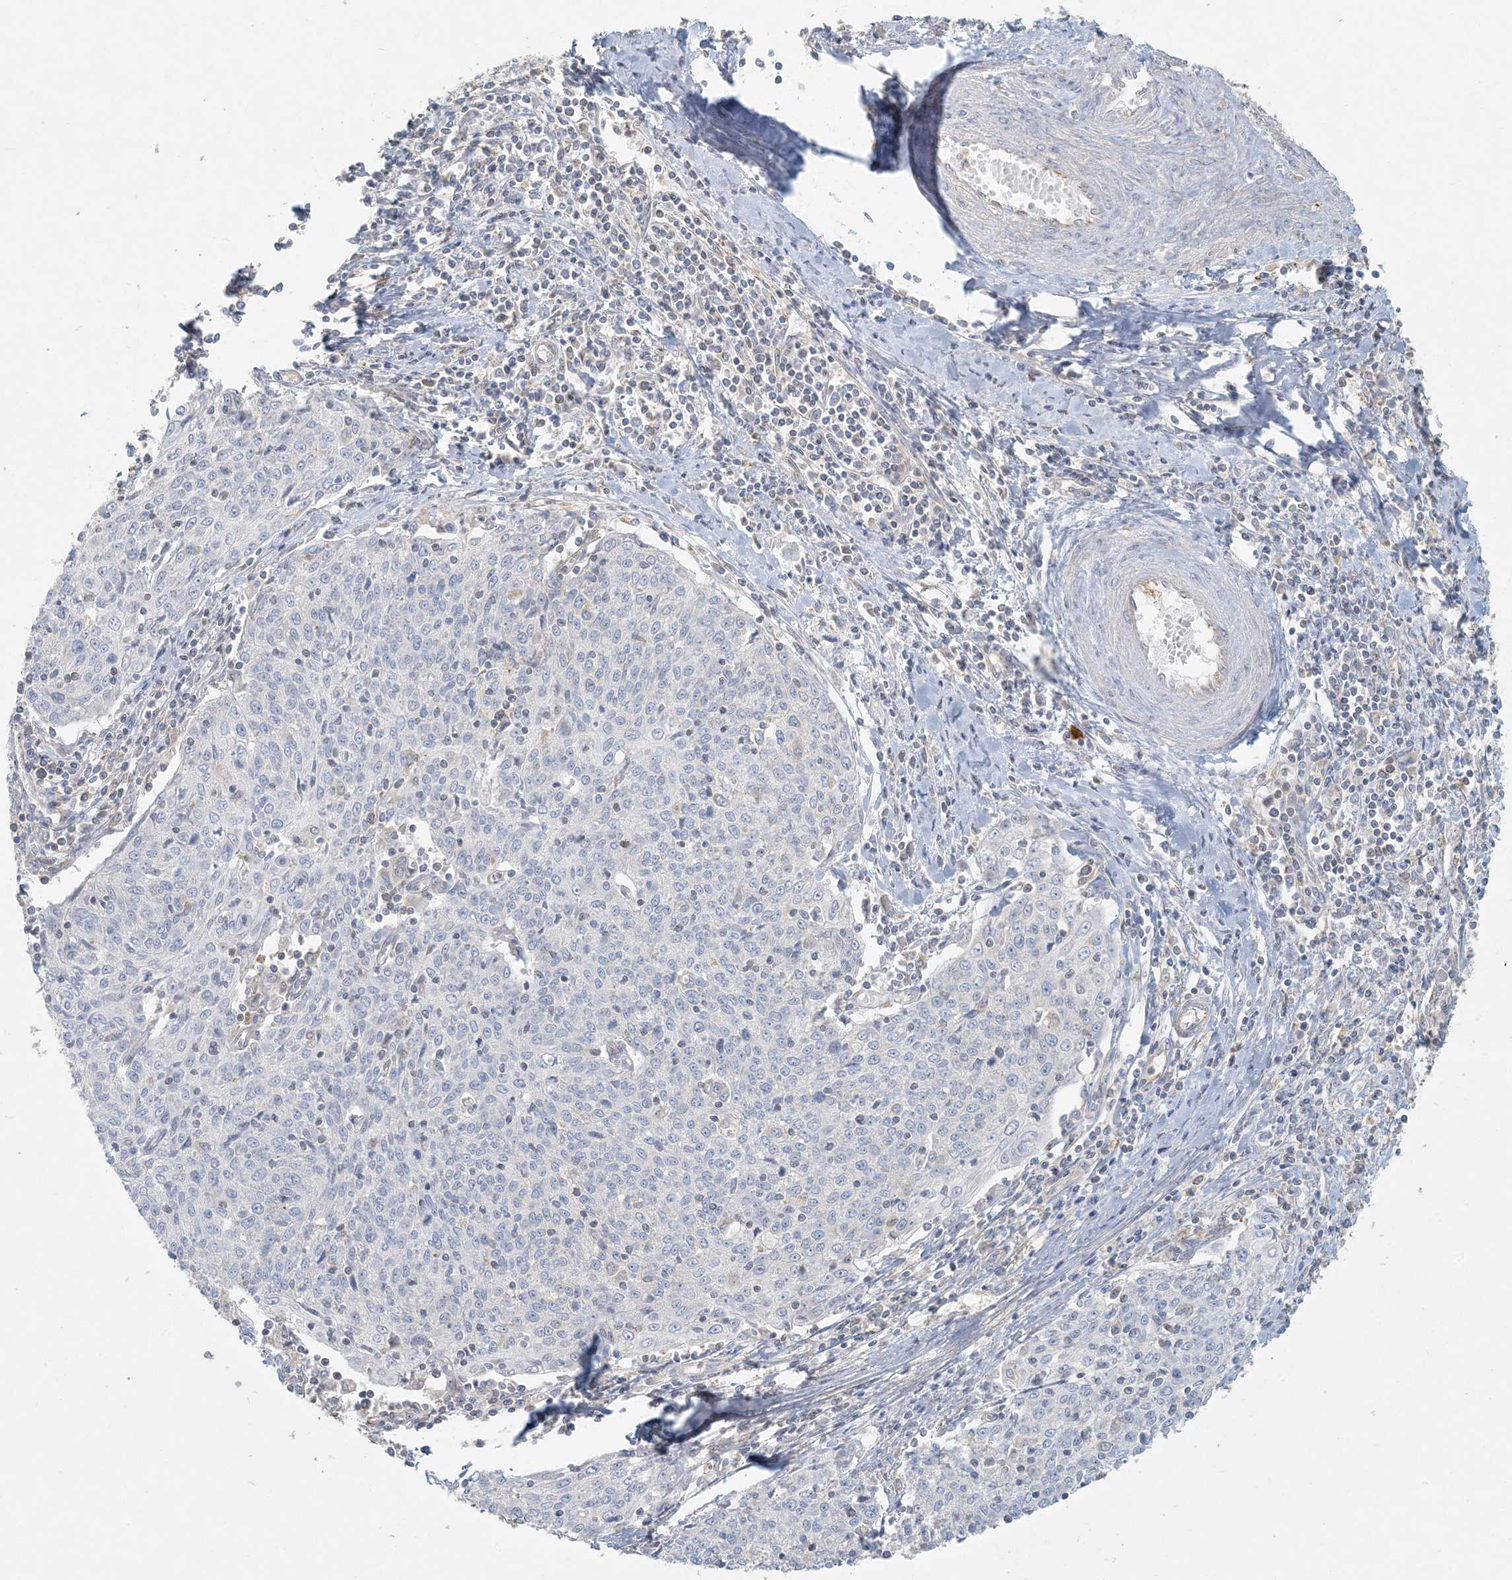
{"staining": {"intensity": "negative", "quantity": "none", "location": "none"}, "tissue": "cervical cancer", "cell_type": "Tumor cells", "image_type": "cancer", "snomed": [{"axis": "morphology", "description": "Squamous cell carcinoma, NOS"}, {"axis": "topography", "description": "Cervix"}], "caption": "Immunohistochemical staining of human cervical squamous cell carcinoma displays no significant staining in tumor cells.", "gene": "HACL1", "patient": {"sex": "female", "age": 48}}